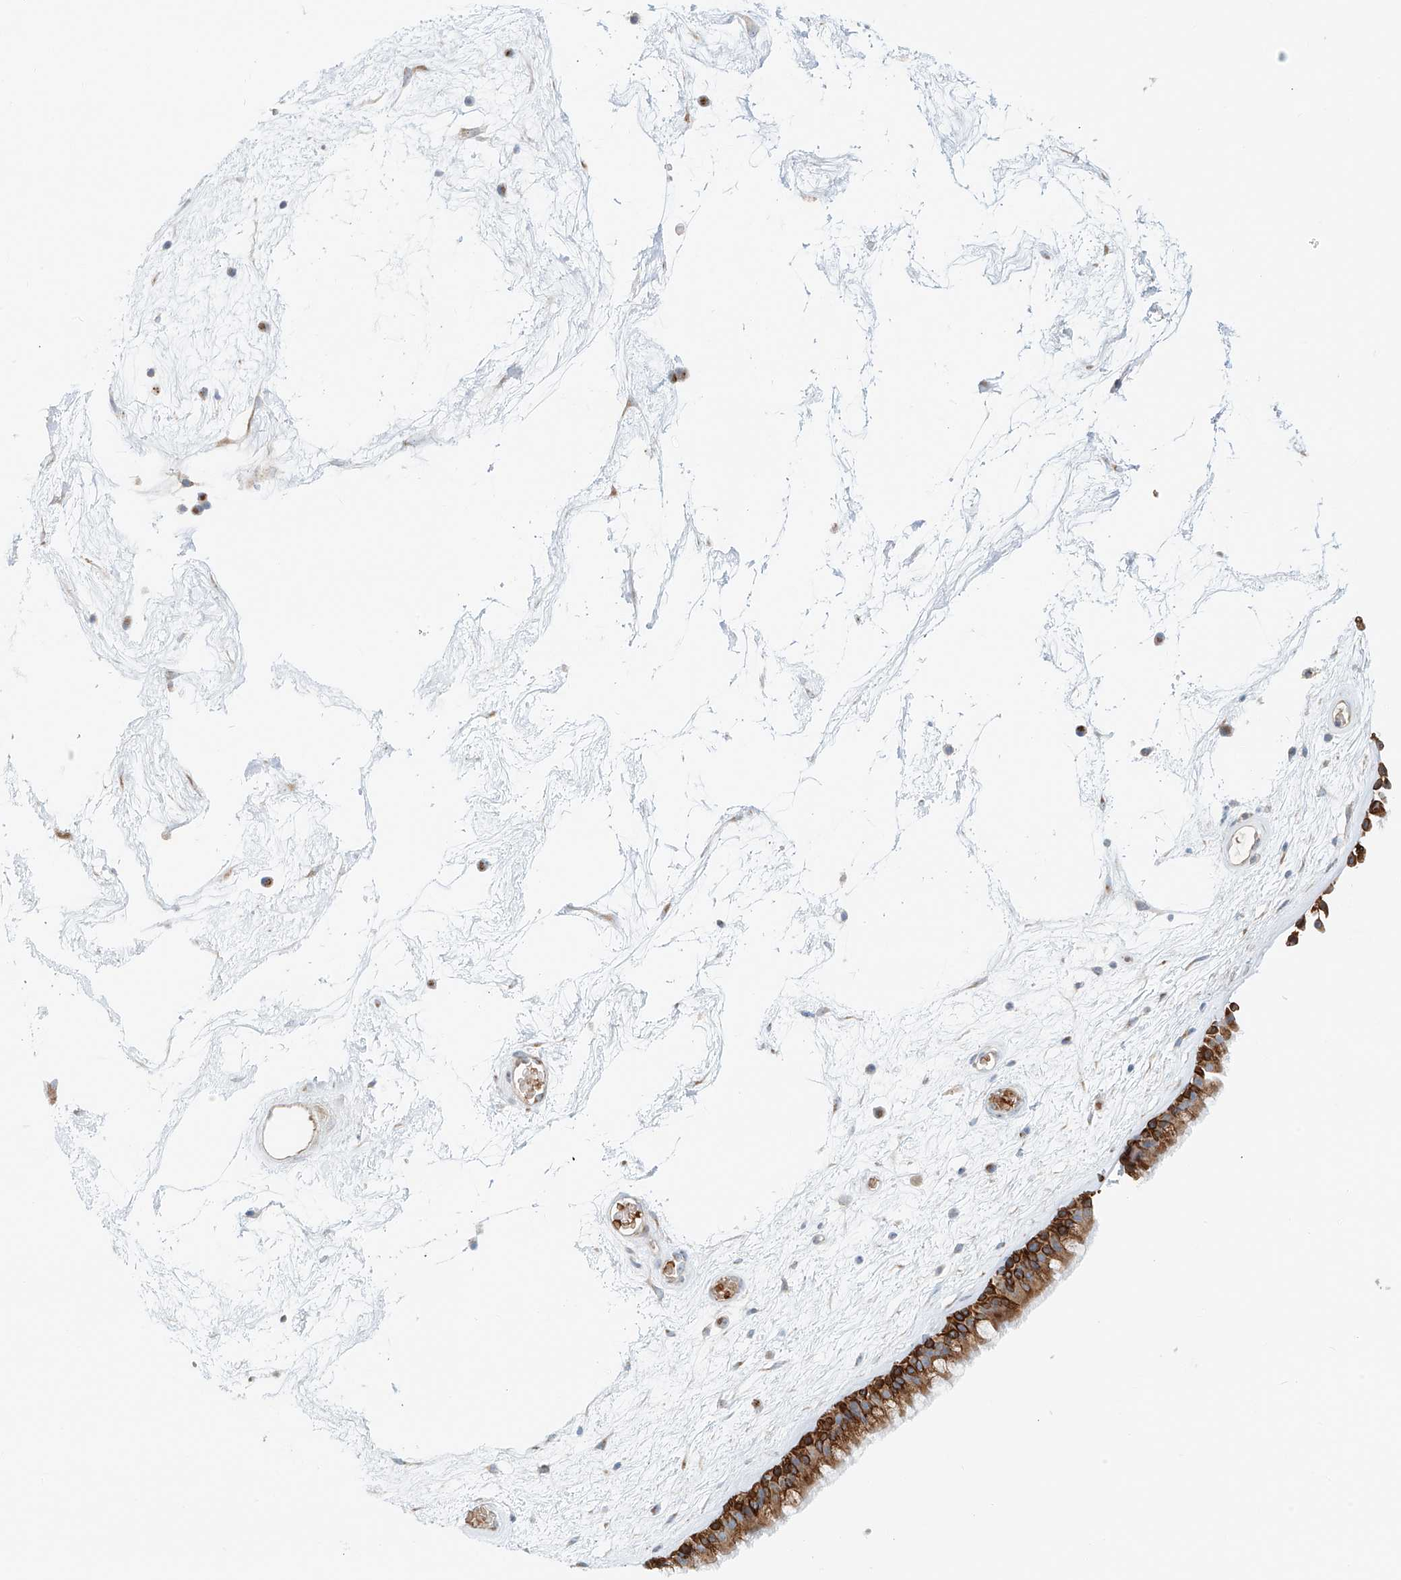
{"staining": {"intensity": "strong", "quantity": ">75%", "location": "cytoplasmic/membranous"}, "tissue": "nasopharynx", "cell_type": "Respiratory epithelial cells", "image_type": "normal", "snomed": [{"axis": "morphology", "description": "Normal tissue, NOS"}, {"axis": "morphology", "description": "Inflammation, NOS"}, {"axis": "topography", "description": "Nasopharynx"}], "caption": "Immunohistochemistry (IHC) (DAB) staining of unremarkable human nasopharynx shows strong cytoplasmic/membranous protein expression in approximately >75% of respiratory epithelial cells. (DAB = brown stain, brightfield microscopy at high magnification).", "gene": "EIPR1", "patient": {"sex": "male", "age": 48}}